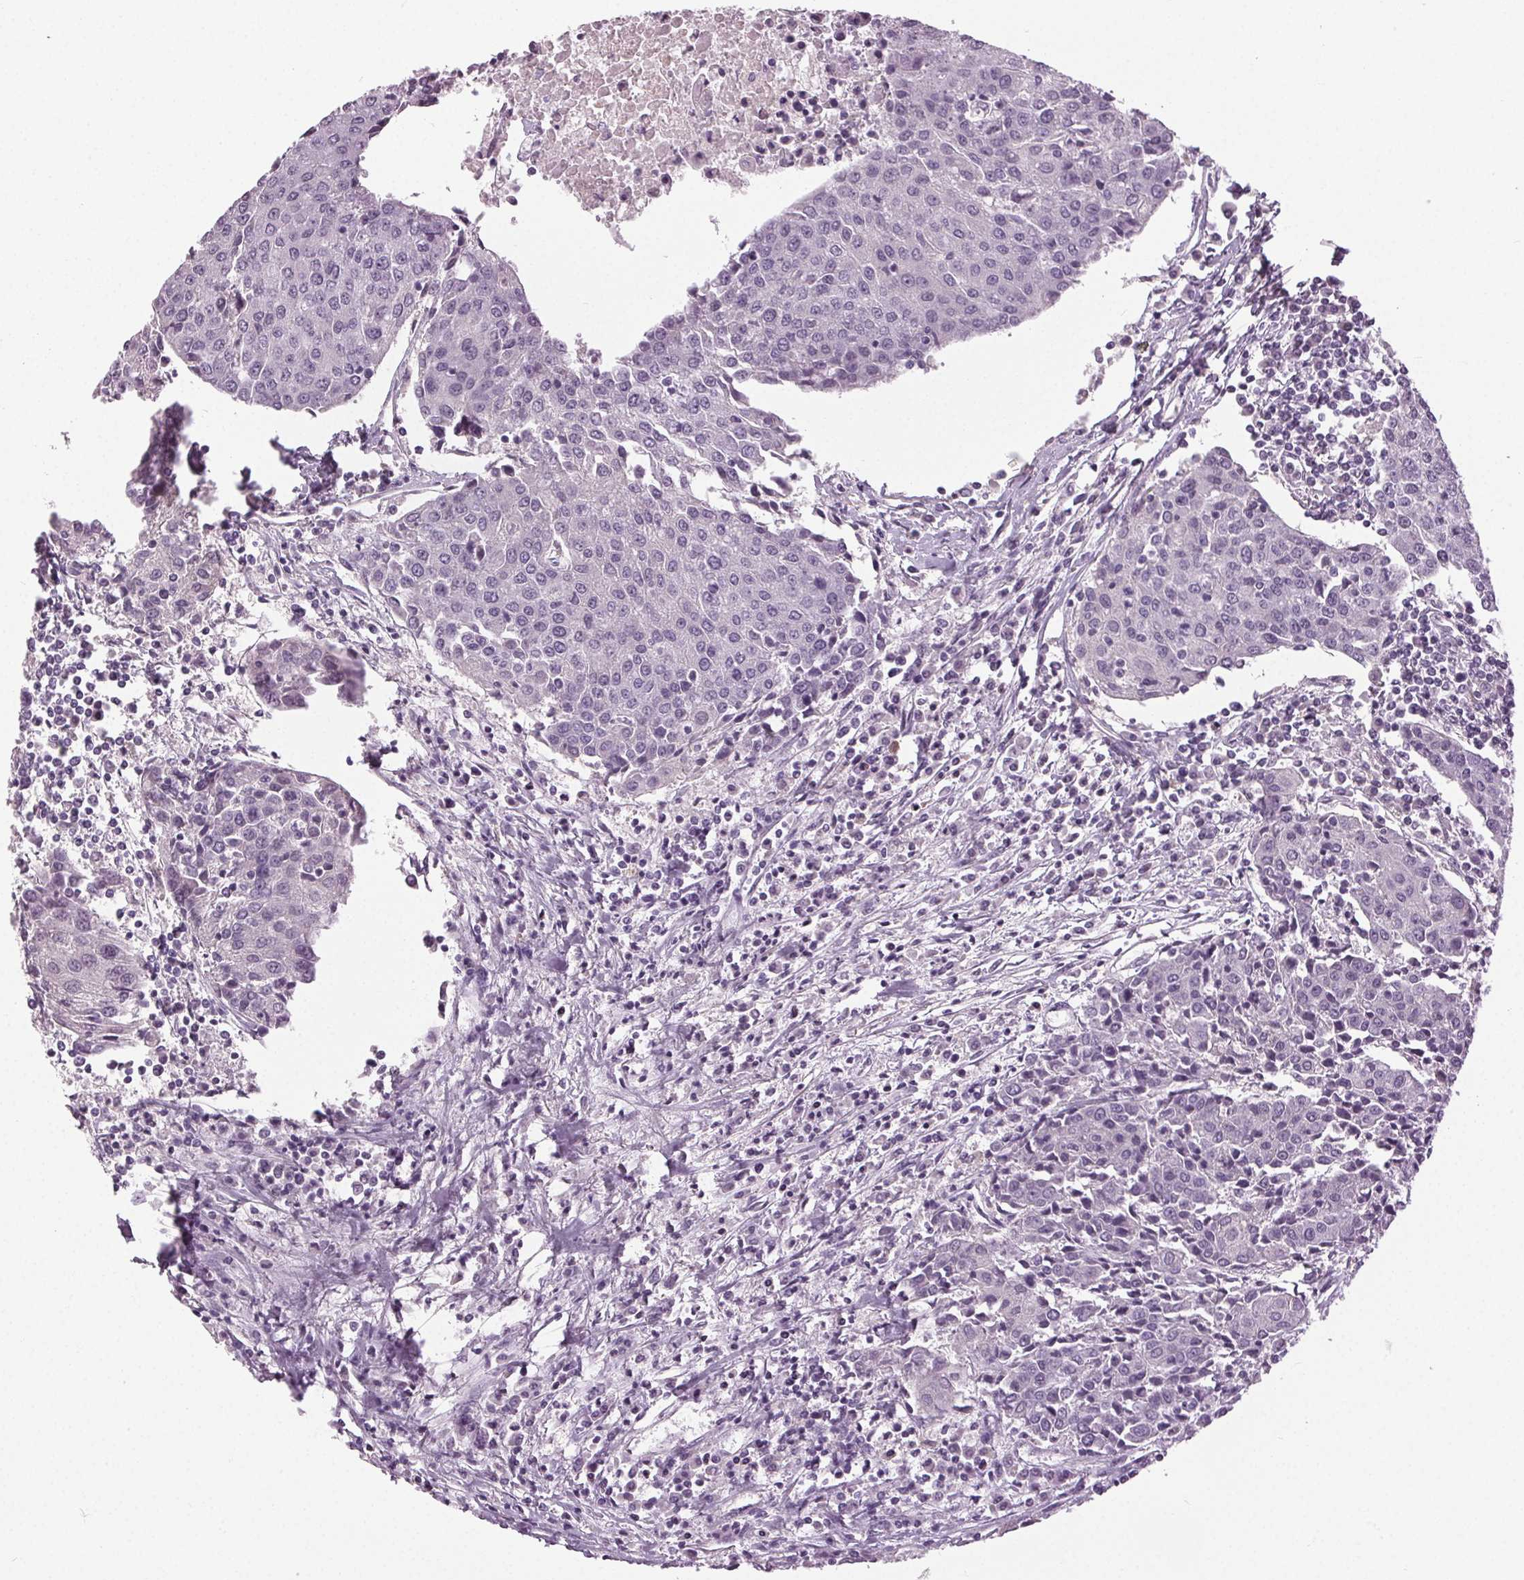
{"staining": {"intensity": "negative", "quantity": "none", "location": "none"}, "tissue": "urothelial cancer", "cell_type": "Tumor cells", "image_type": "cancer", "snomed": [{"axis": "morphology", "description": "Urothelial carcinoma, High grade"}, {"axis": "topography", "description": "Urinary bladder"}], "caption": "IHC of human urothelial cancer shows no staining in tumor cells.", "gene": "DNAH12", "patient": {"sex": "female", "age": 85}}